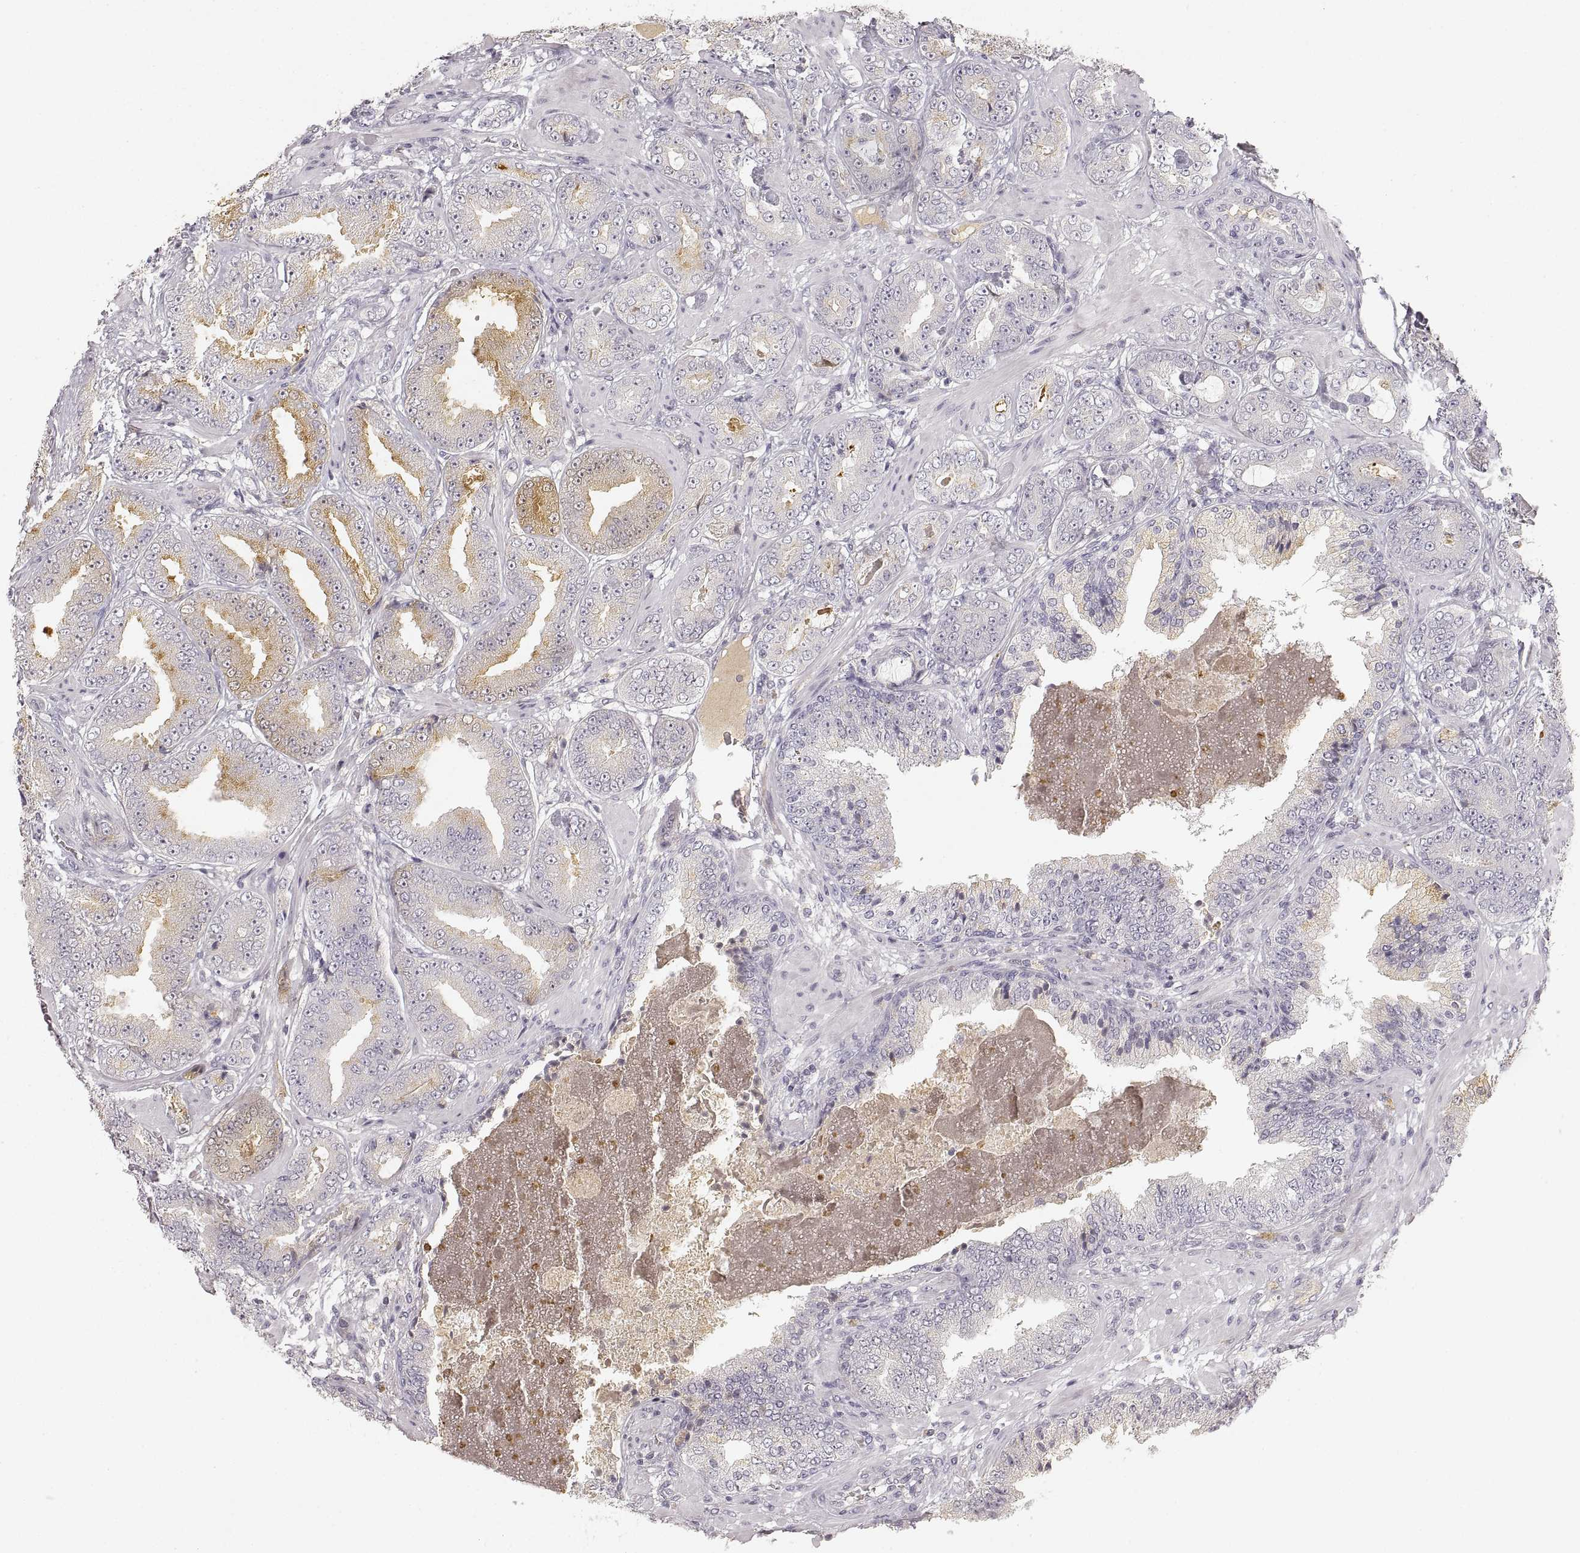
{"staining": {"intensity": "moderate", "quantity": "25%-75%", "location": "cytoplasmic/membranous"}, "tissue": "prostate cancer", "cell_type": "Tumor cells", "image_type": "cancer", "snomed": [{"axis": "morphology", "description": "Adenocarcinoma, Low grade"}, {"axis": "topography", "description": "Prostate"}], "caption": "Immunohistochemical staining of human low-grade adenocarcinoma (prostate) shows moderate cytoplasmic/membranous protein positivity in approximately 25%-75% of tumor cells.", "gene": "RUNDC3A", "patient": {"sex": "male", "age": 60}}